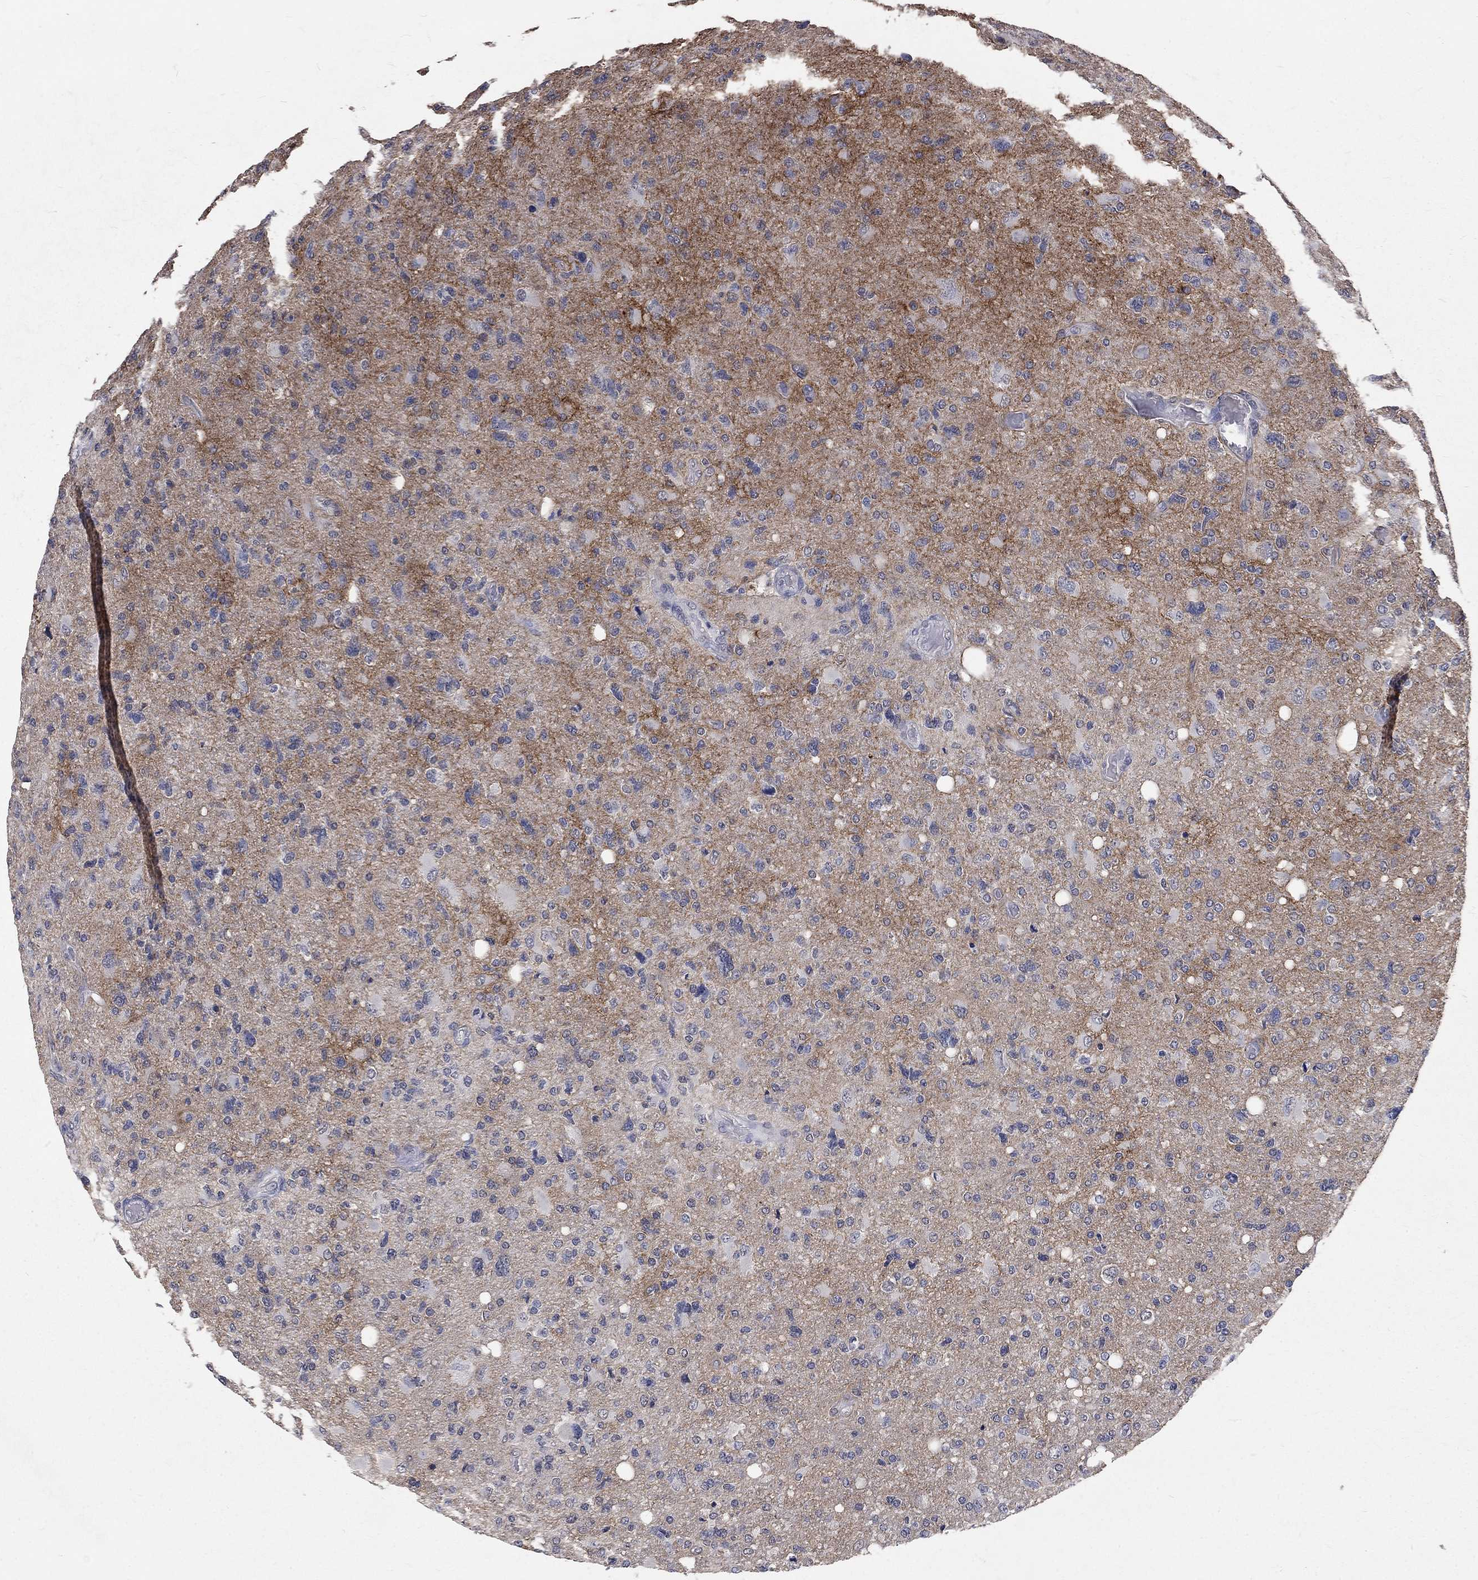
{"staining": {"intensity": "negative", "quantity": "none", "location": "none"}, "tissue": "glioma", "cell_type": "Tumor cells", "image_type": "cancer", "snomed": [{"axis": "morphology", "description": "Glioma, malignant, High grade"}, {"axis": "topography", "description": "Cerebral cortex"}], "caption": "Tumor cells are negative for protein expression in human malignant glioma (high-grade). The staining was performed using DAB (3,3'-diaminobenzidine) to visualize the protein expression in brown, while the nuclei were stained in blue with hematoxylin (Magnification: 20x).", "gene": "CHST5", "patient": {"sex": "male", "age": 70}}